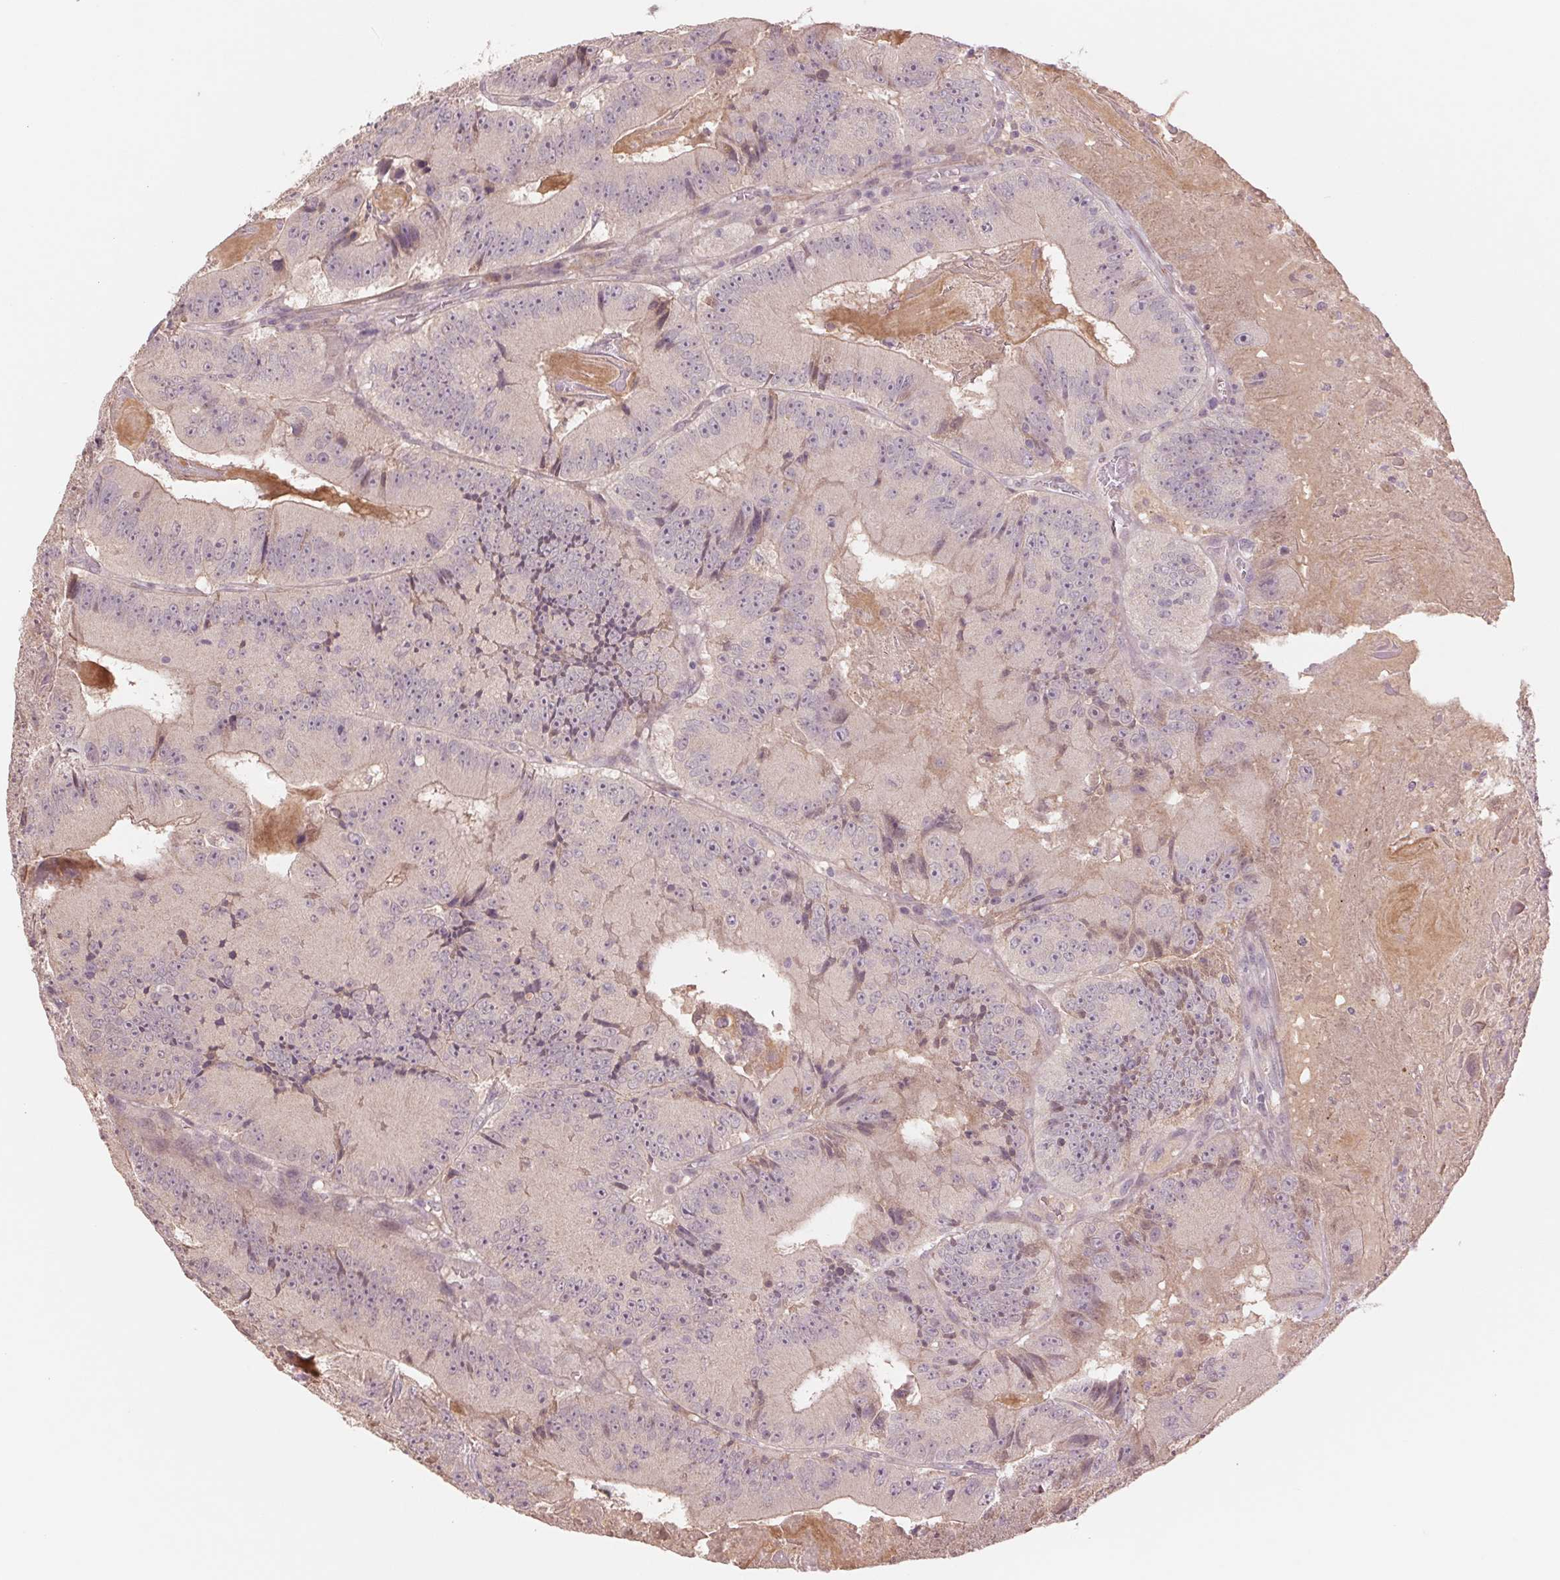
{"staining": {"intensity": "negative", "quantity": "none", "location": "none"}, "tissue": "colorectal cancer", "cell_type": "Tumor cells", "image_type": "cancer", "snomed": [{"axis": "morphology", "description": "Adenocarcinoma, NOS"}, {"axis": "topography", "description": "Colon"}], "caption": "Tumor cells are negative for protein expression in human adenocarcinoma (colorectal).", "gene": "PPIA", "patient": {"sex": "female", "age": 86}}